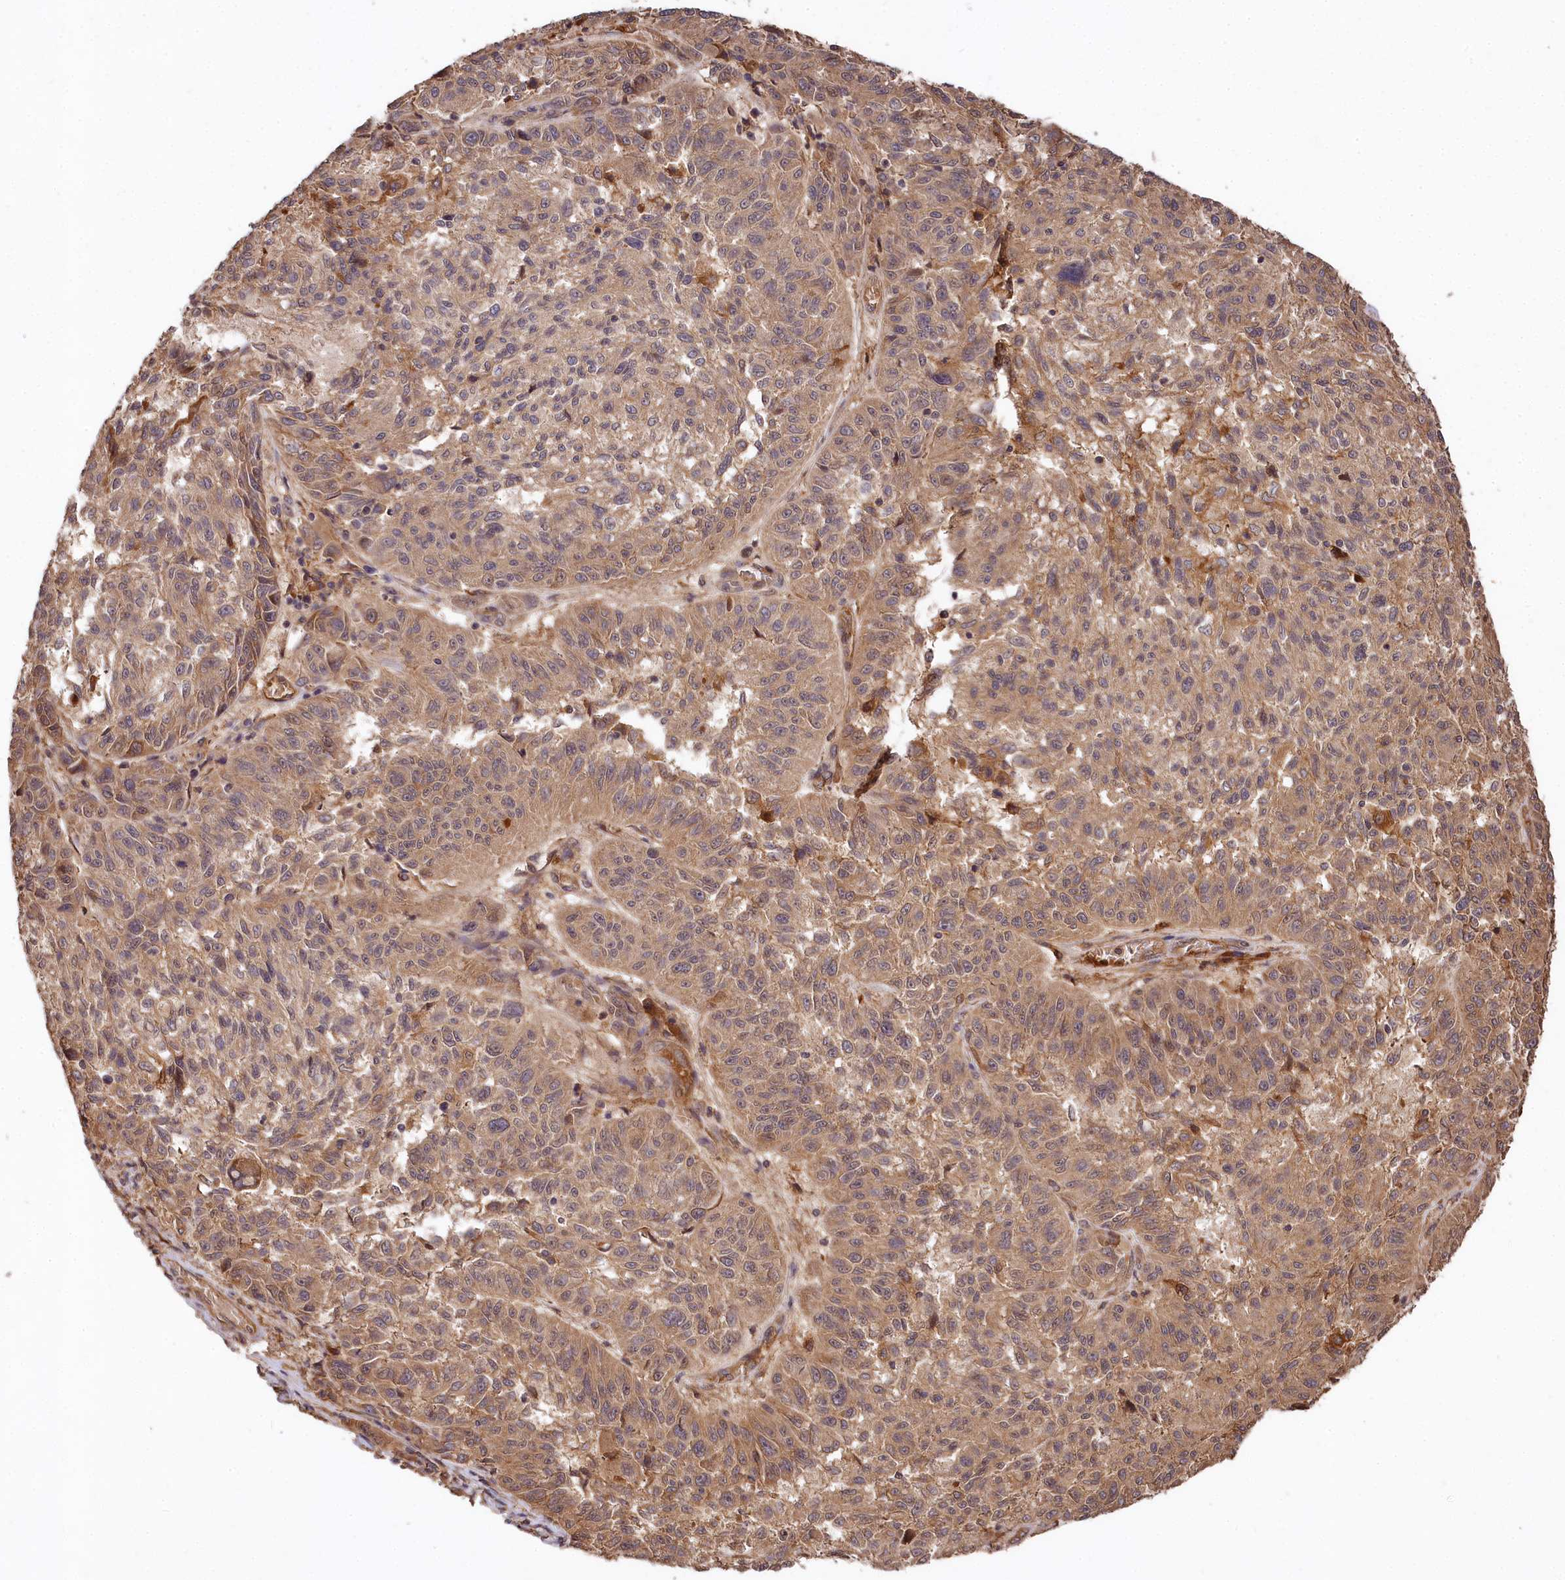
{"staining": {"intensity": "moderate", "quantity": "25%-75%", "location": "cytoplasmic/membranous"}, "tissue": "melanoma", "cell_type": "Tumor cells", "image_type": "cancer", "snomed": [{"axis": "morphology", "description": "Malignant melanoma, NOS"}, {"axis": "topography", "description": "Skin"}], "caption": "IHC micrograph of malignant melanoma stained for a protein (brown), which shows medium levels of moderate cytoplasmic/membranous positivity in approximately 25%-75% of tumor cells.", "gene": "MCF2L2", "patient": {"sex": "male", "age": 53}}